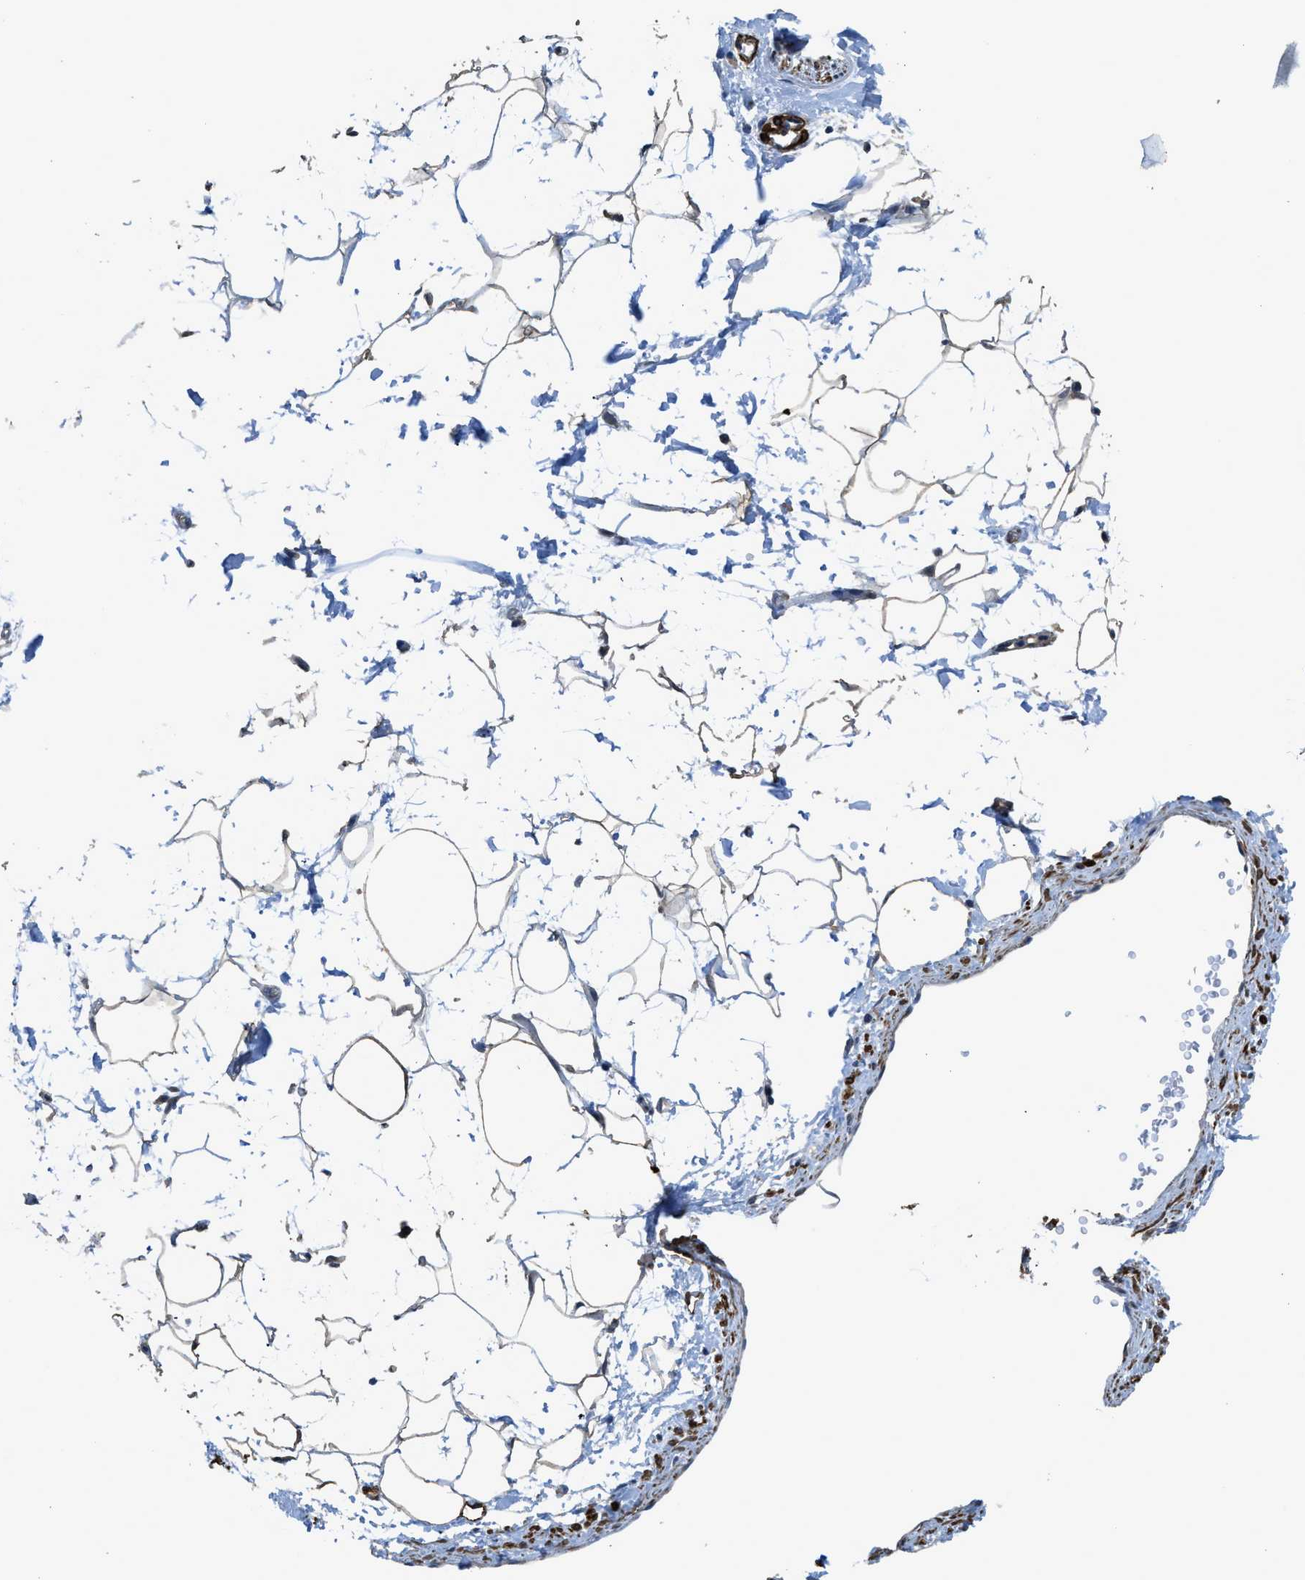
{"staining": {"intensity": "moderate", "quantity": ">75%", "location": "cytoplasmic/membranous"}, "tissue": "adipose tissue", "cell_type": "Adipocytes", "image_type": "normal", "snomed": [{"axis": "morphology", "description": "Normal tissue, NOS"}, {"axis": "topography", "description": "Soft tissue"}], "caption": "Normal adipose tissue was stained to show a protein in brown. There is medium levels of moderate cytoplasmic/membranous expression in about >75% of adipocytes.", "gene": "SYNM", "patient": {"sex": "male", "age": 72}}